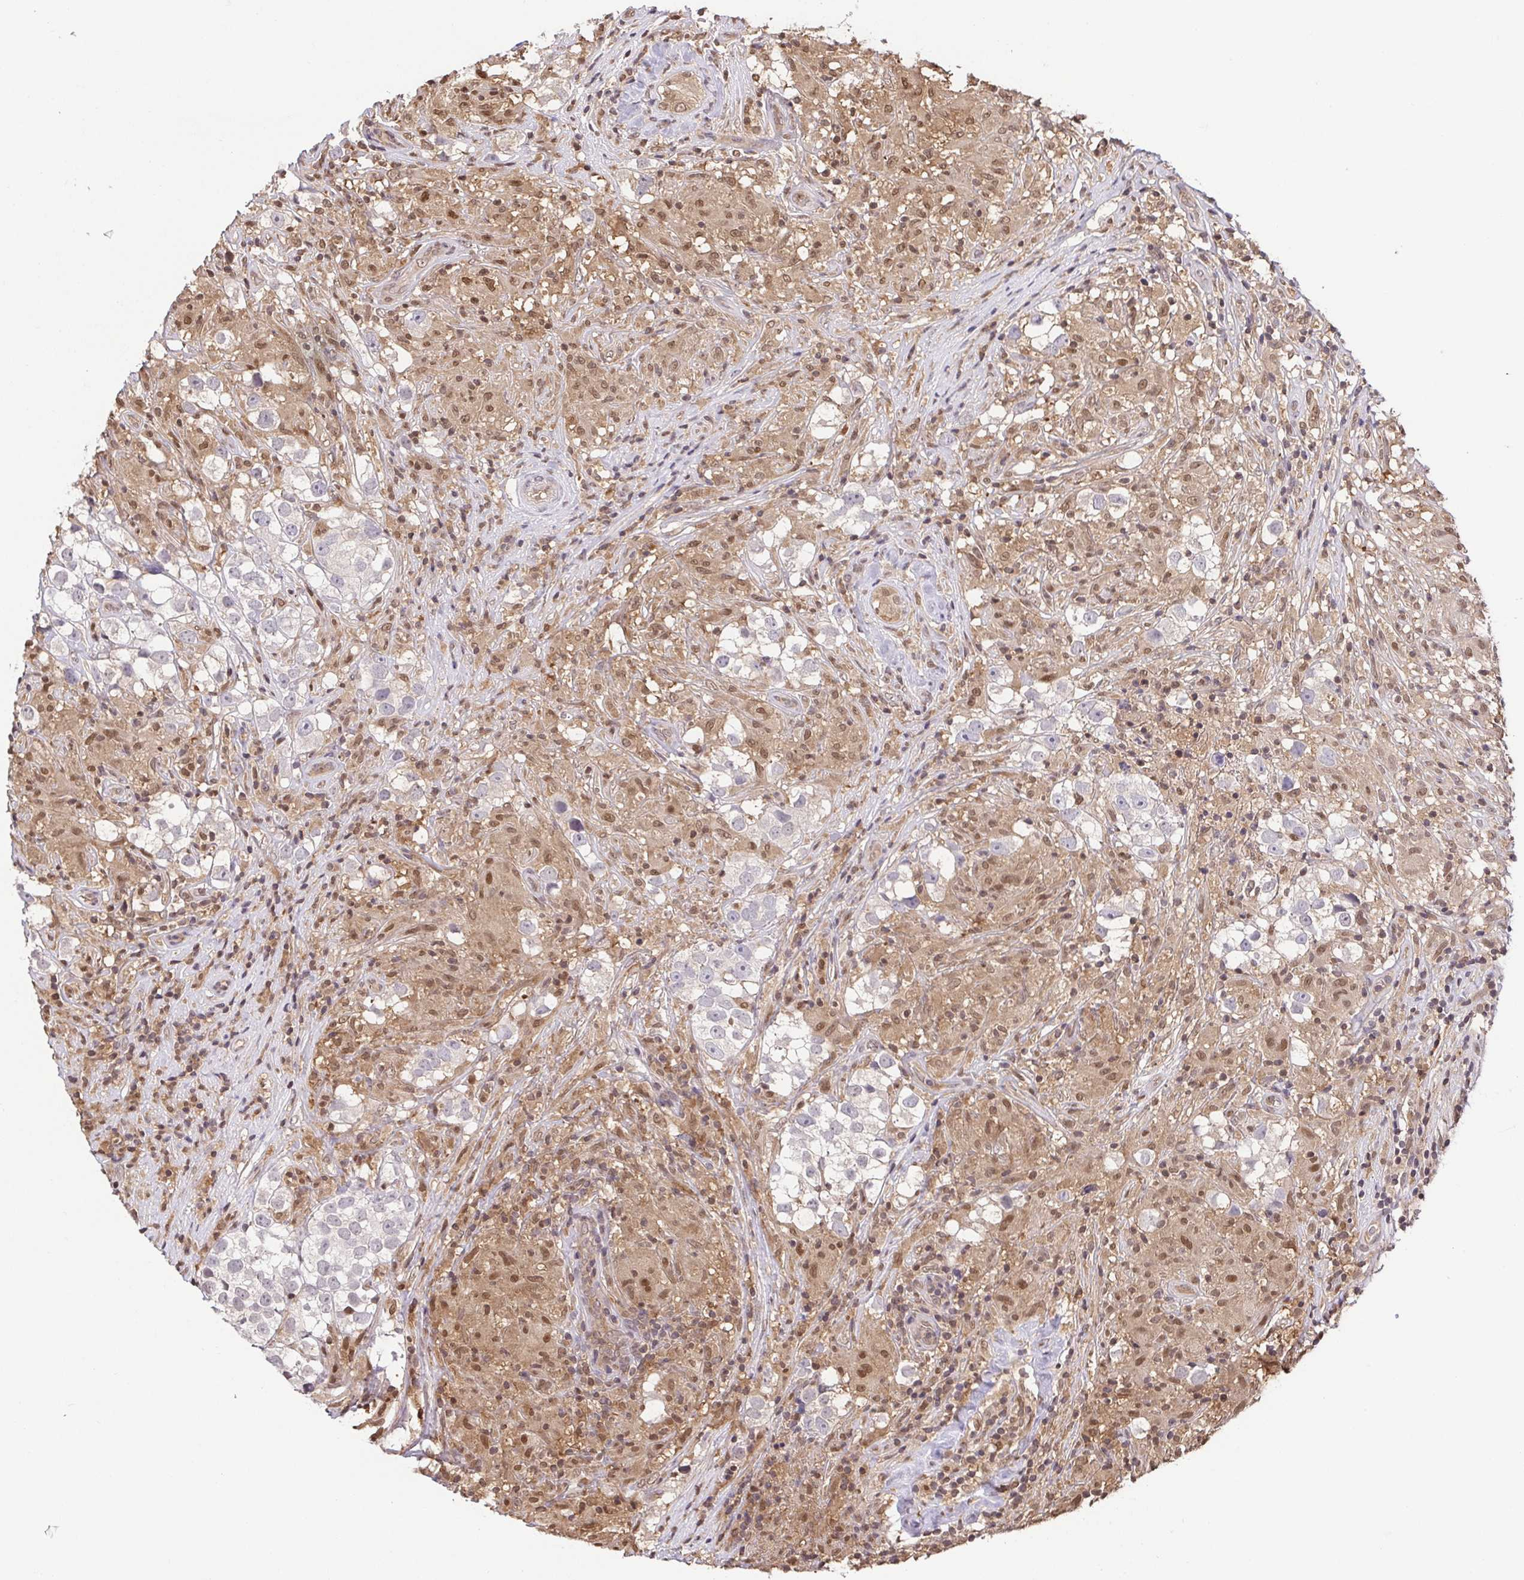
{"staining": {"intensity": "negative", "quantity": "none", "location": "none"}, "tissue": "testis cancer", "cell_type": "Tumor cells", "image_type": "cancer", "snomed": [{"axis": "morphology", "description": "Seminoma, NOS"}, {"axis": "topography", "description": "Testis"}], "caption": "This is an immunohistochemistry (IHC) image of testis cancer. There is no expression in tumor cells.", "gene": "PSMB9", "patient": {"sex": "male", "age": 46}}